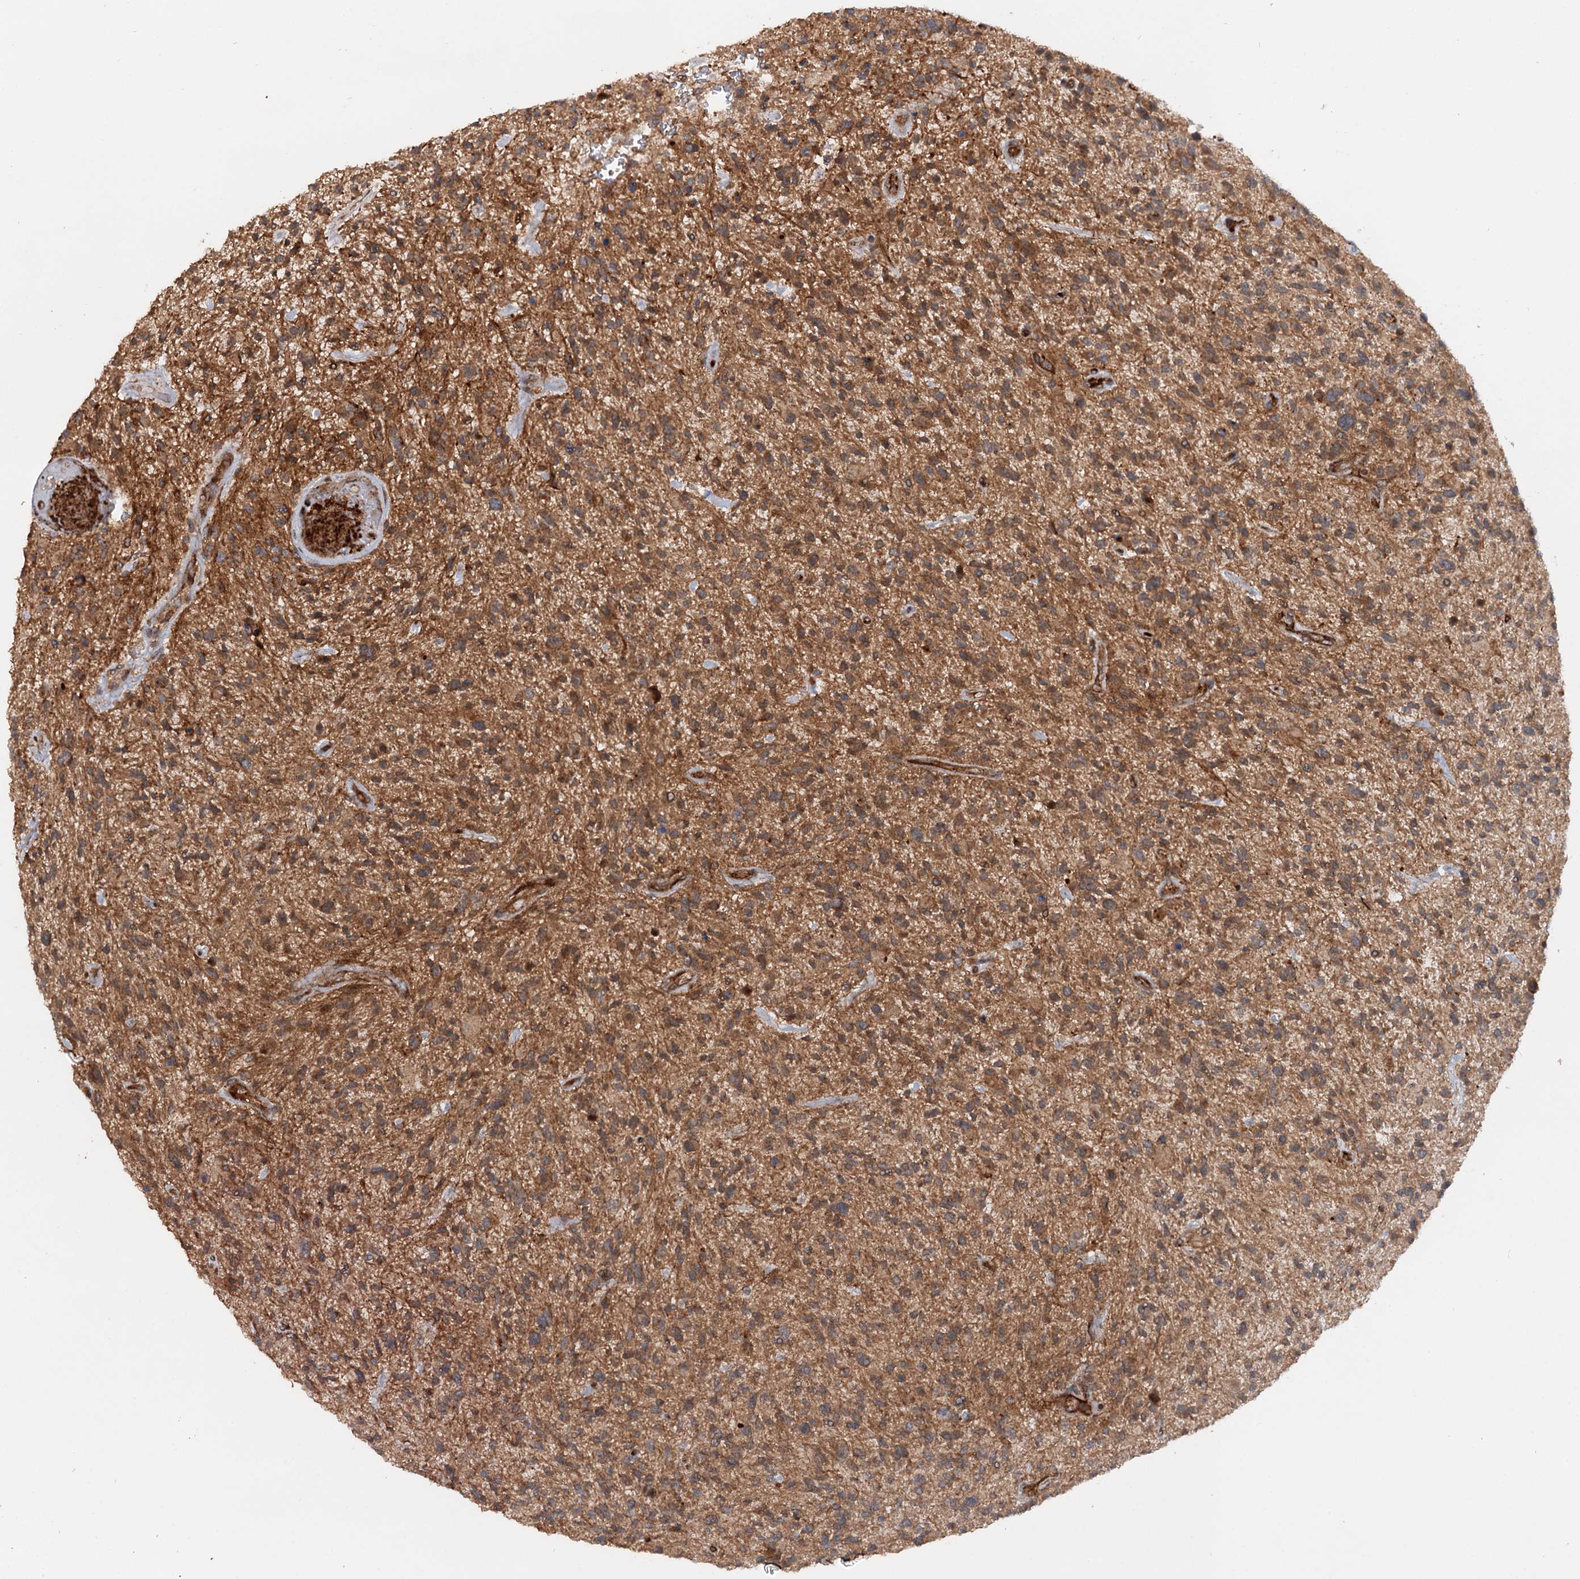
{"staining": {"intensity": "moderate", "quantity": "25%-75%", "location": "cytoplasmic/membranous"}, "tissue": "glioma", "cell_type": "Tumor cells", "image_type": "cancer", "snomed": [{"axis": "morphology", "description": "Glioma, malignant, High grade"}, {"axis": "topography", "description": "Brain"}], "caption": "Moderate cytoplasmic/membranous positivity for a protein is present in approximately 25%-75% of tumor cells of glioma using immunohistochemistry (IHC).", "gene": "ADGRG4", "patient": {"sex": "male", "age": 47}}